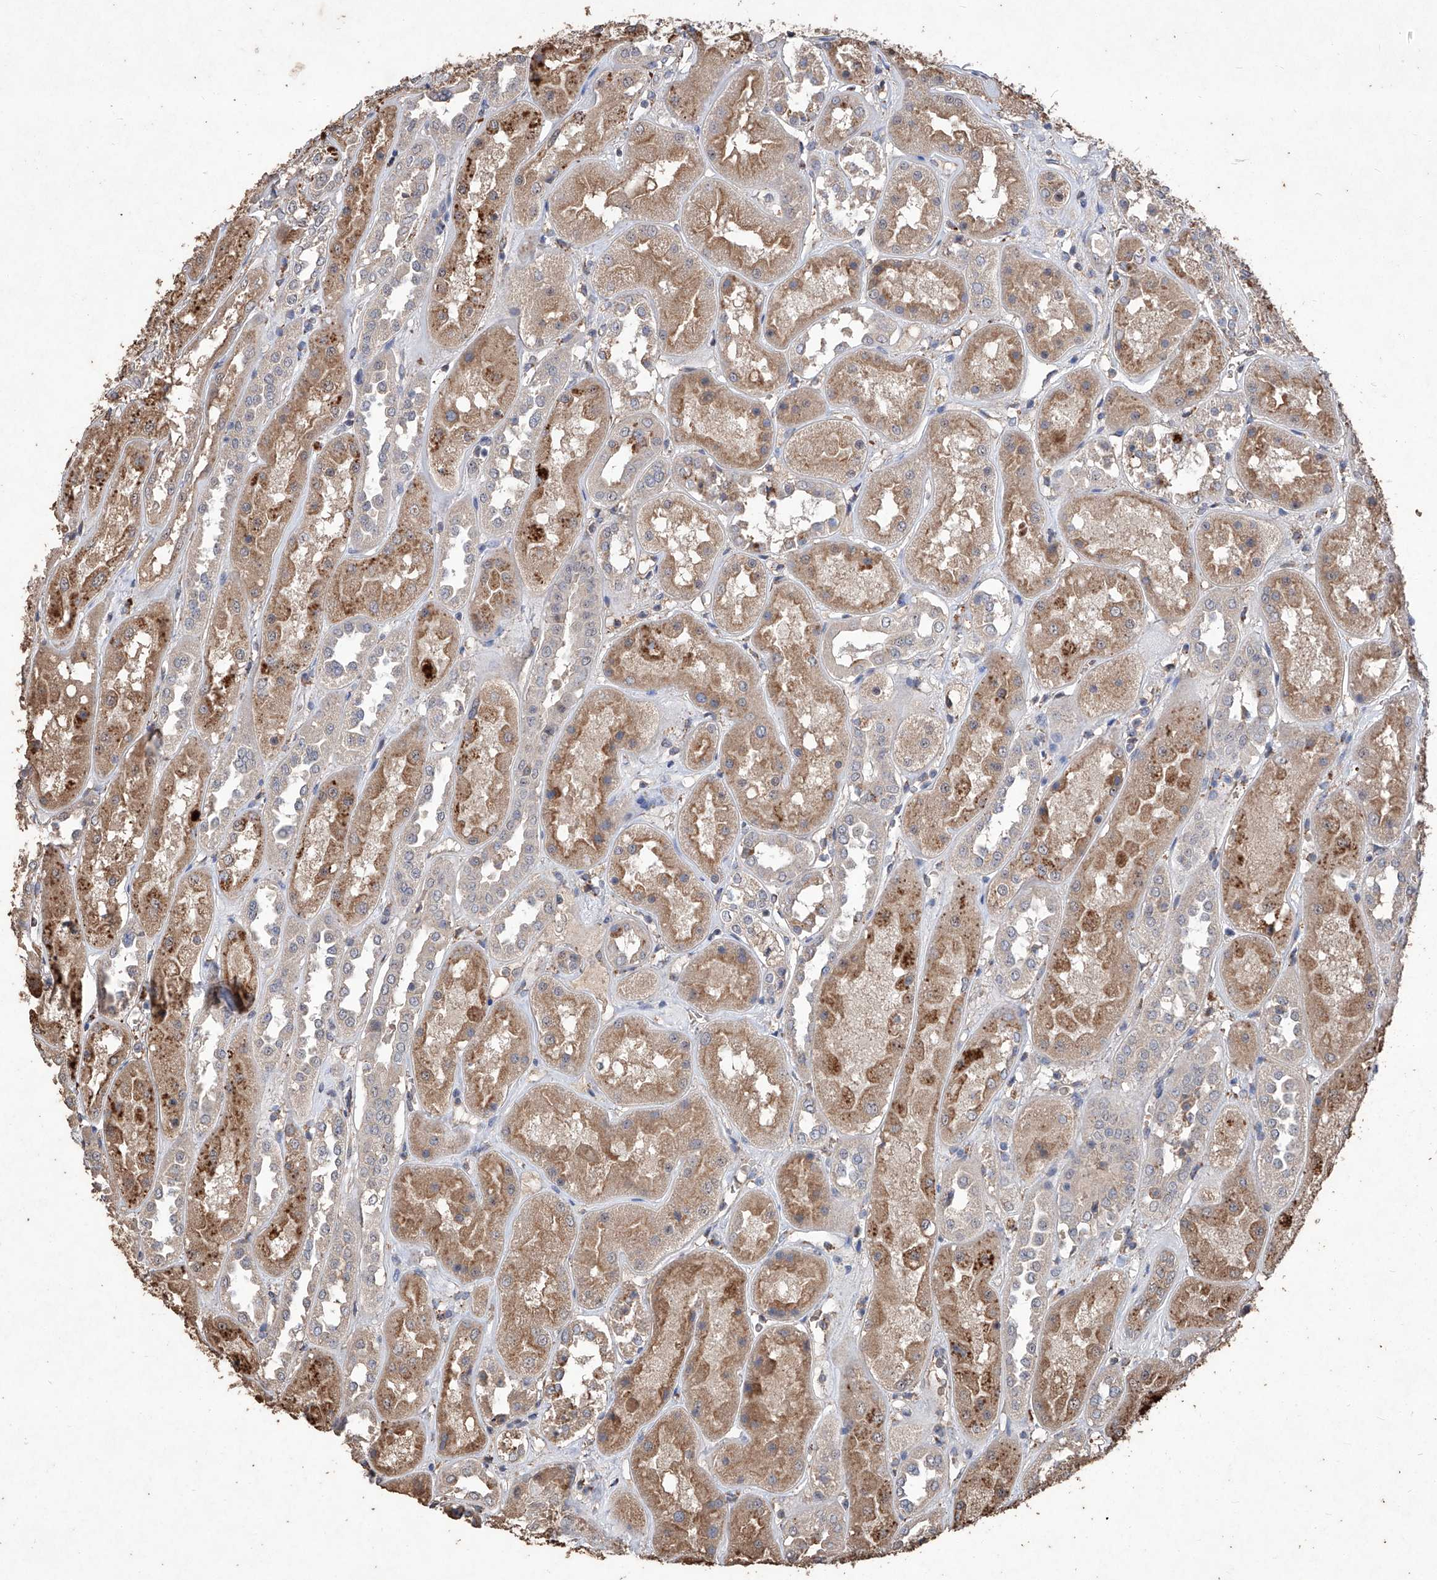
{"staining": {"intensity": "negative", "quantity": "none", "location": "none"}, "tissue": "kidney", "cell_type": "Cells in glomeruli", "image_type": "normal", "snomed": [{"axis": "morphology", "description": "Normal tissue, NOS"}, {"axis": "topography", "description": "Kidney"}], "caption": "High power microscopy image of an IHC image of normal kidney, revealing no significant staining in cells in glomeruli.", "gene": "EML1", "patient": {"sex": "male", "age": 70}}